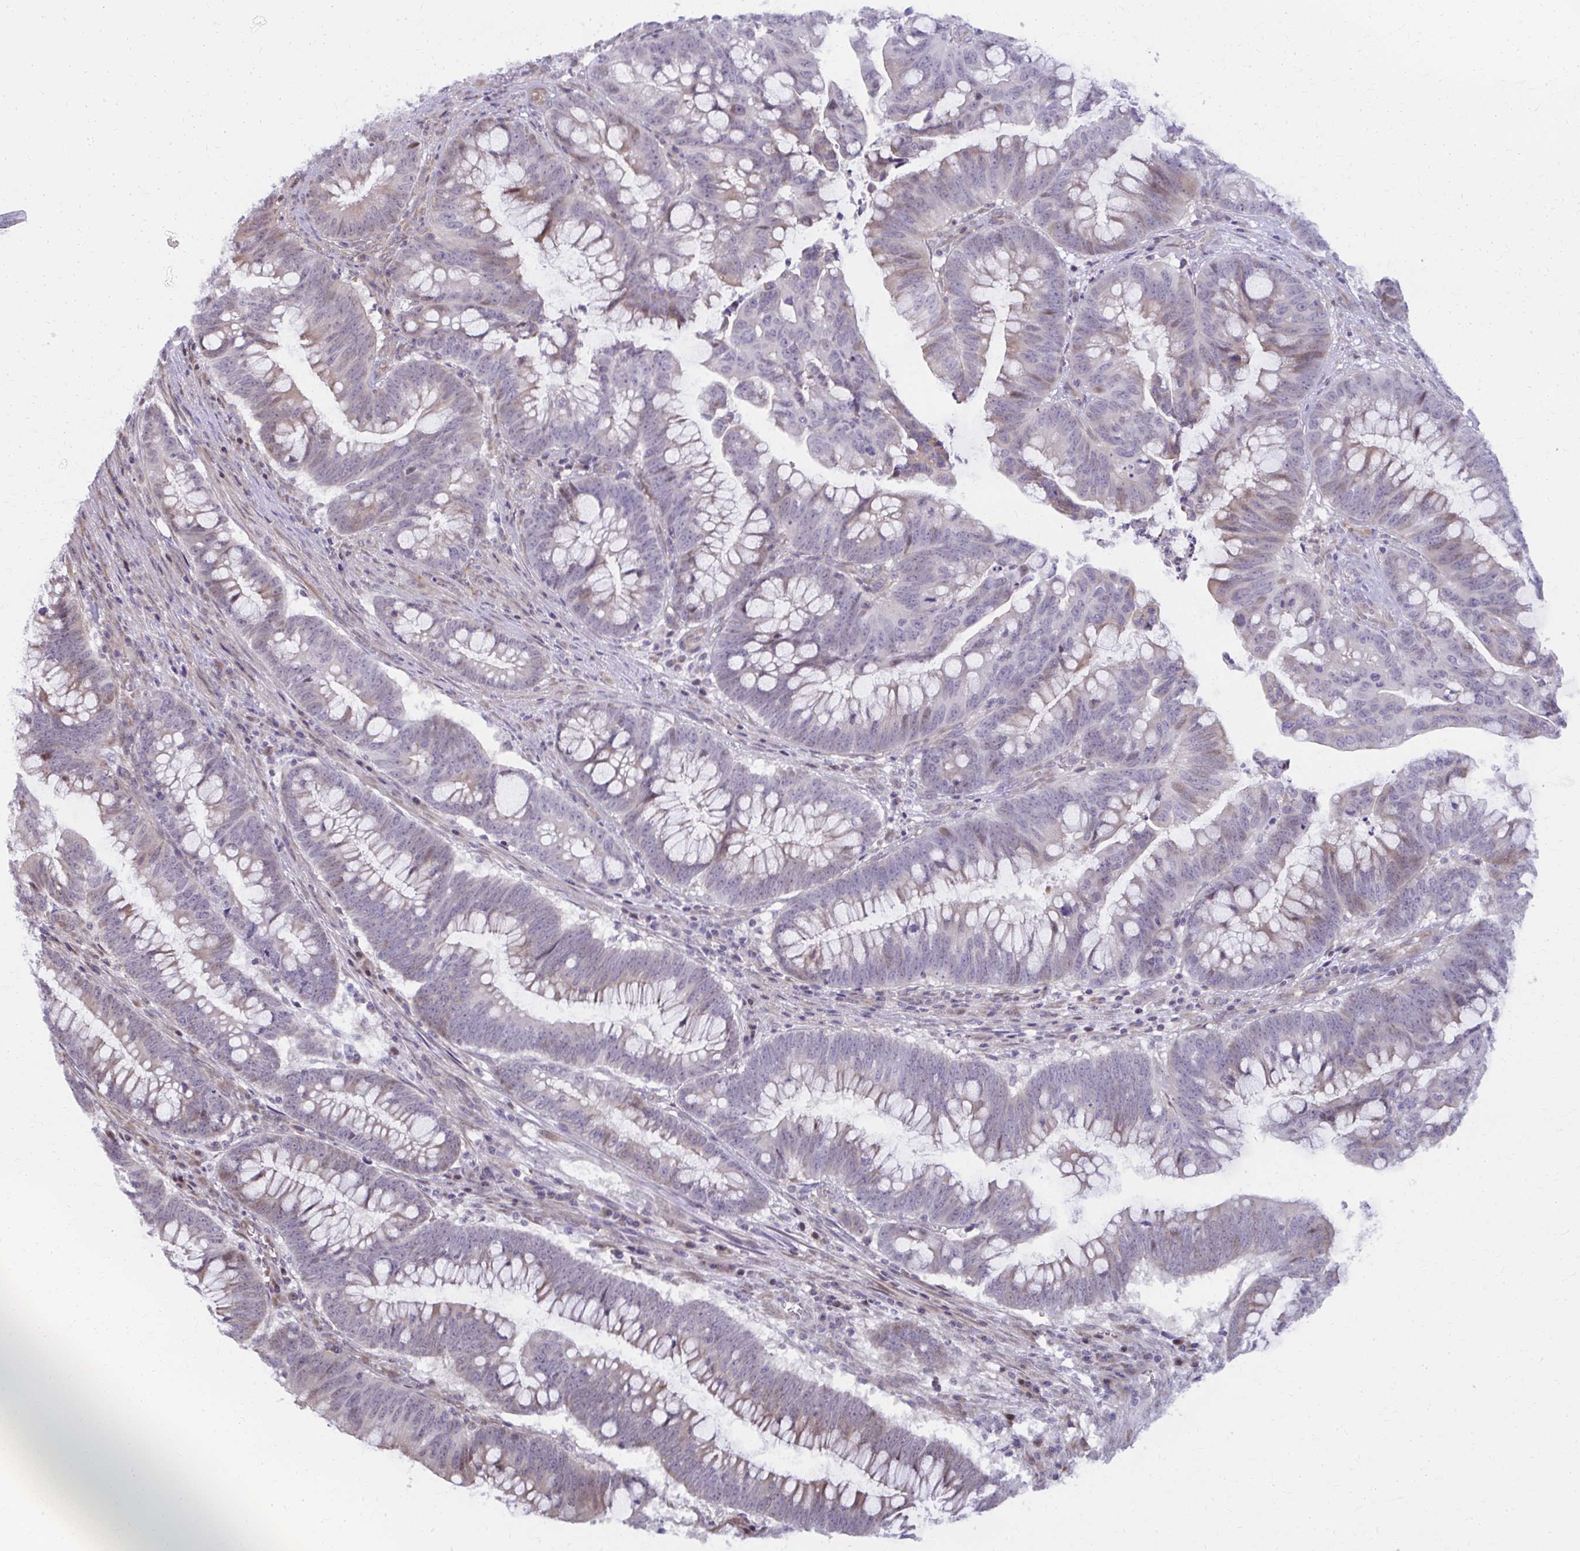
{"staining": {"intensity": "moderate", "quantity": "<25%", "location": "cytoplasmic/membranous,nuclear"}, "tissue": "colorectal cancer", "cell_type": "Tumor cells", "image_type": "cancer", "snomed": [{"axis": "morphology", "description": "Adenocarcinoma, NOS"}, {"axis": "topography", "description": "Colon"}], "caption": "Protein expression analysis of colorectal cancer (adenocarcinoma) demonstrates moderate cytoplasmic/membranous and nuclear staining in about <25% of tumor cells.", "gene": "MAF1", "patient": {"sex": "male", "age": 62}}